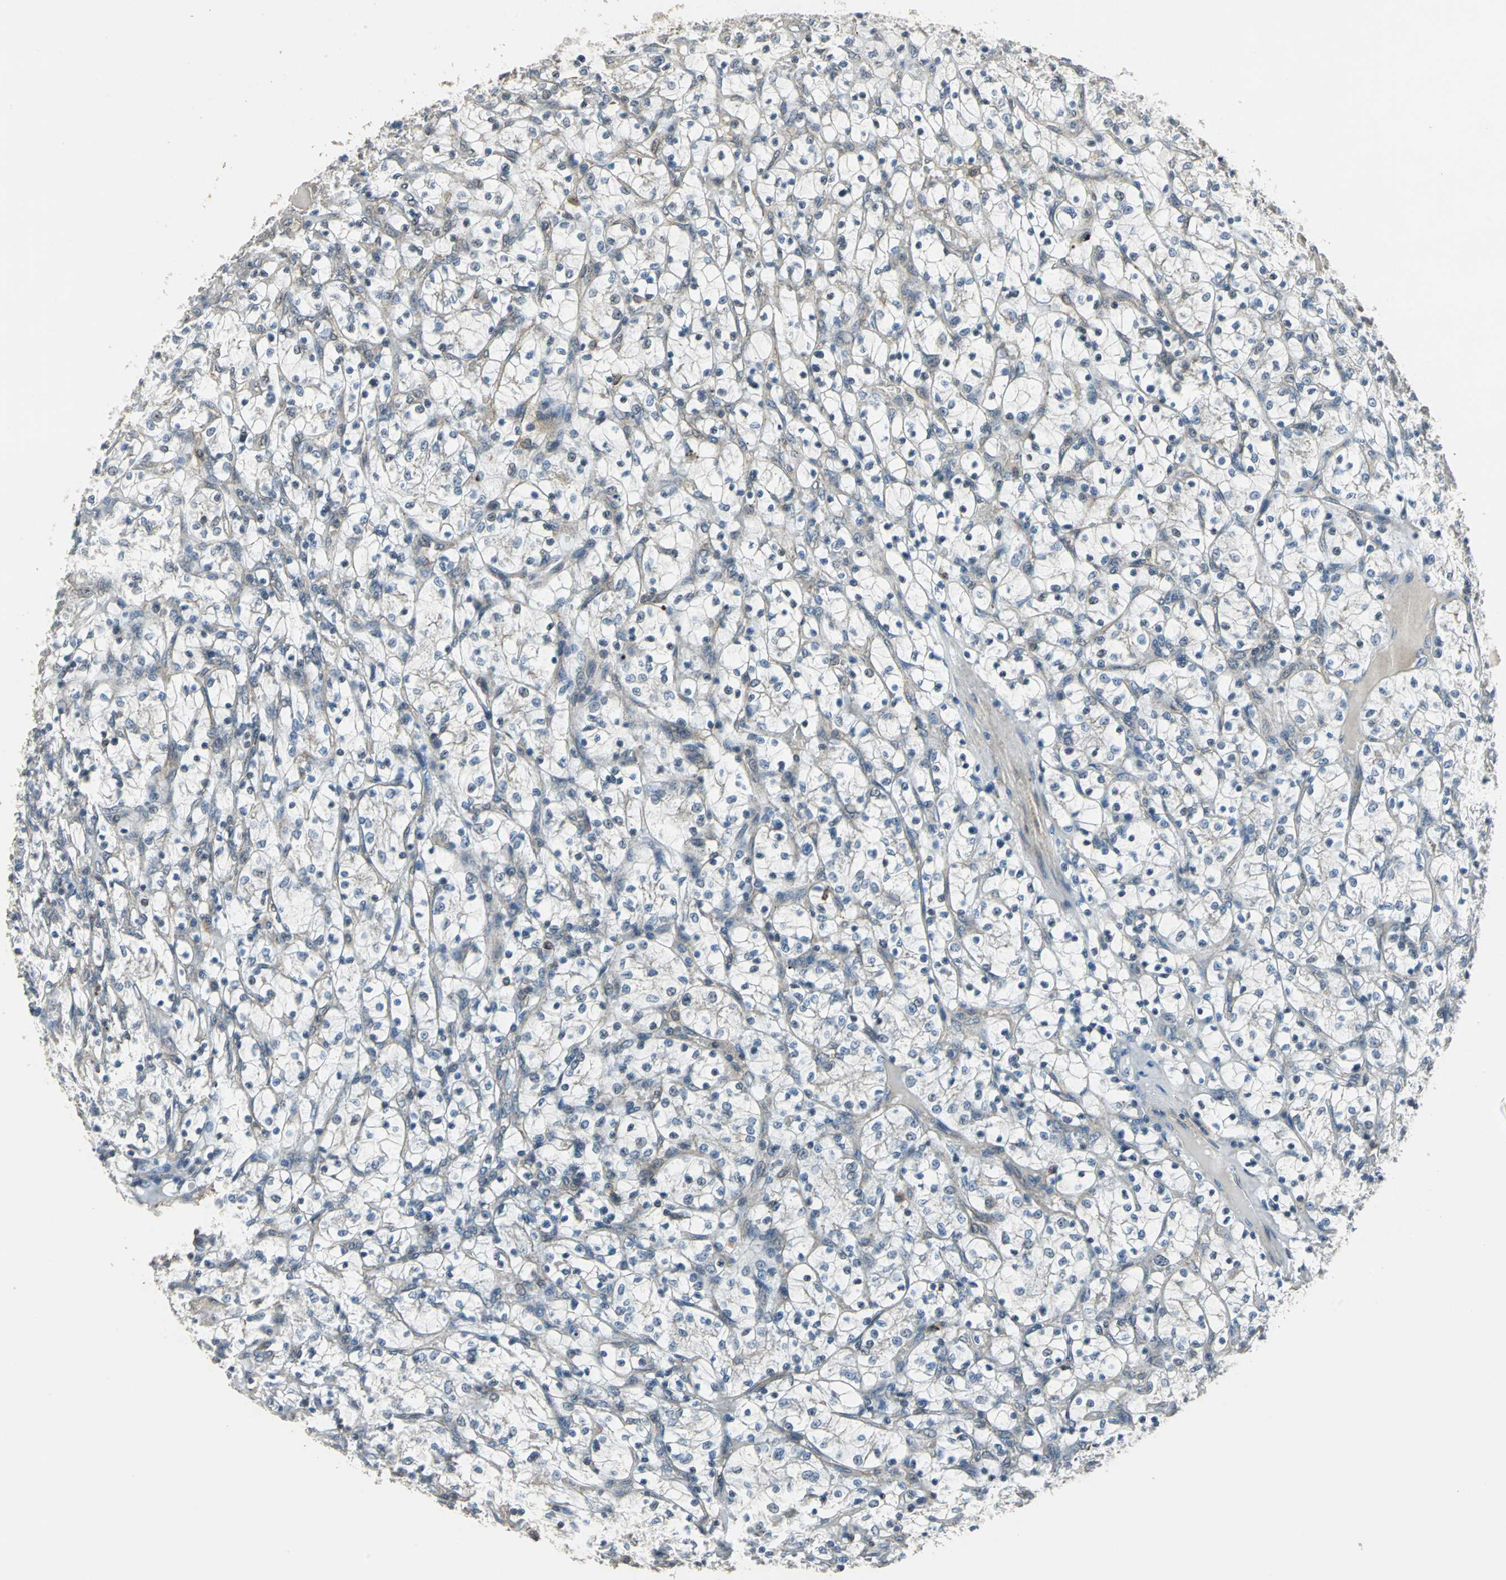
{"staining": {"intensity": "negative", "quantity": "none", "location": "none"}, "tissue": "renal cancer", "cell_type": "Tumor cells", "image_type": "cancer", "snomed": [{"axis": "morphology", "description": "Adenocarcinoma, NOS"}, {"axis": "topography", "description": "Kidney"}], "caption": "A photomicrograph of renal cancer (adenocarcinoma) stained for a protein demonstrates no brown staining in tumor cells.", "gene": "DNAJB4", "patient": {"sex": "female", "age": 69}}